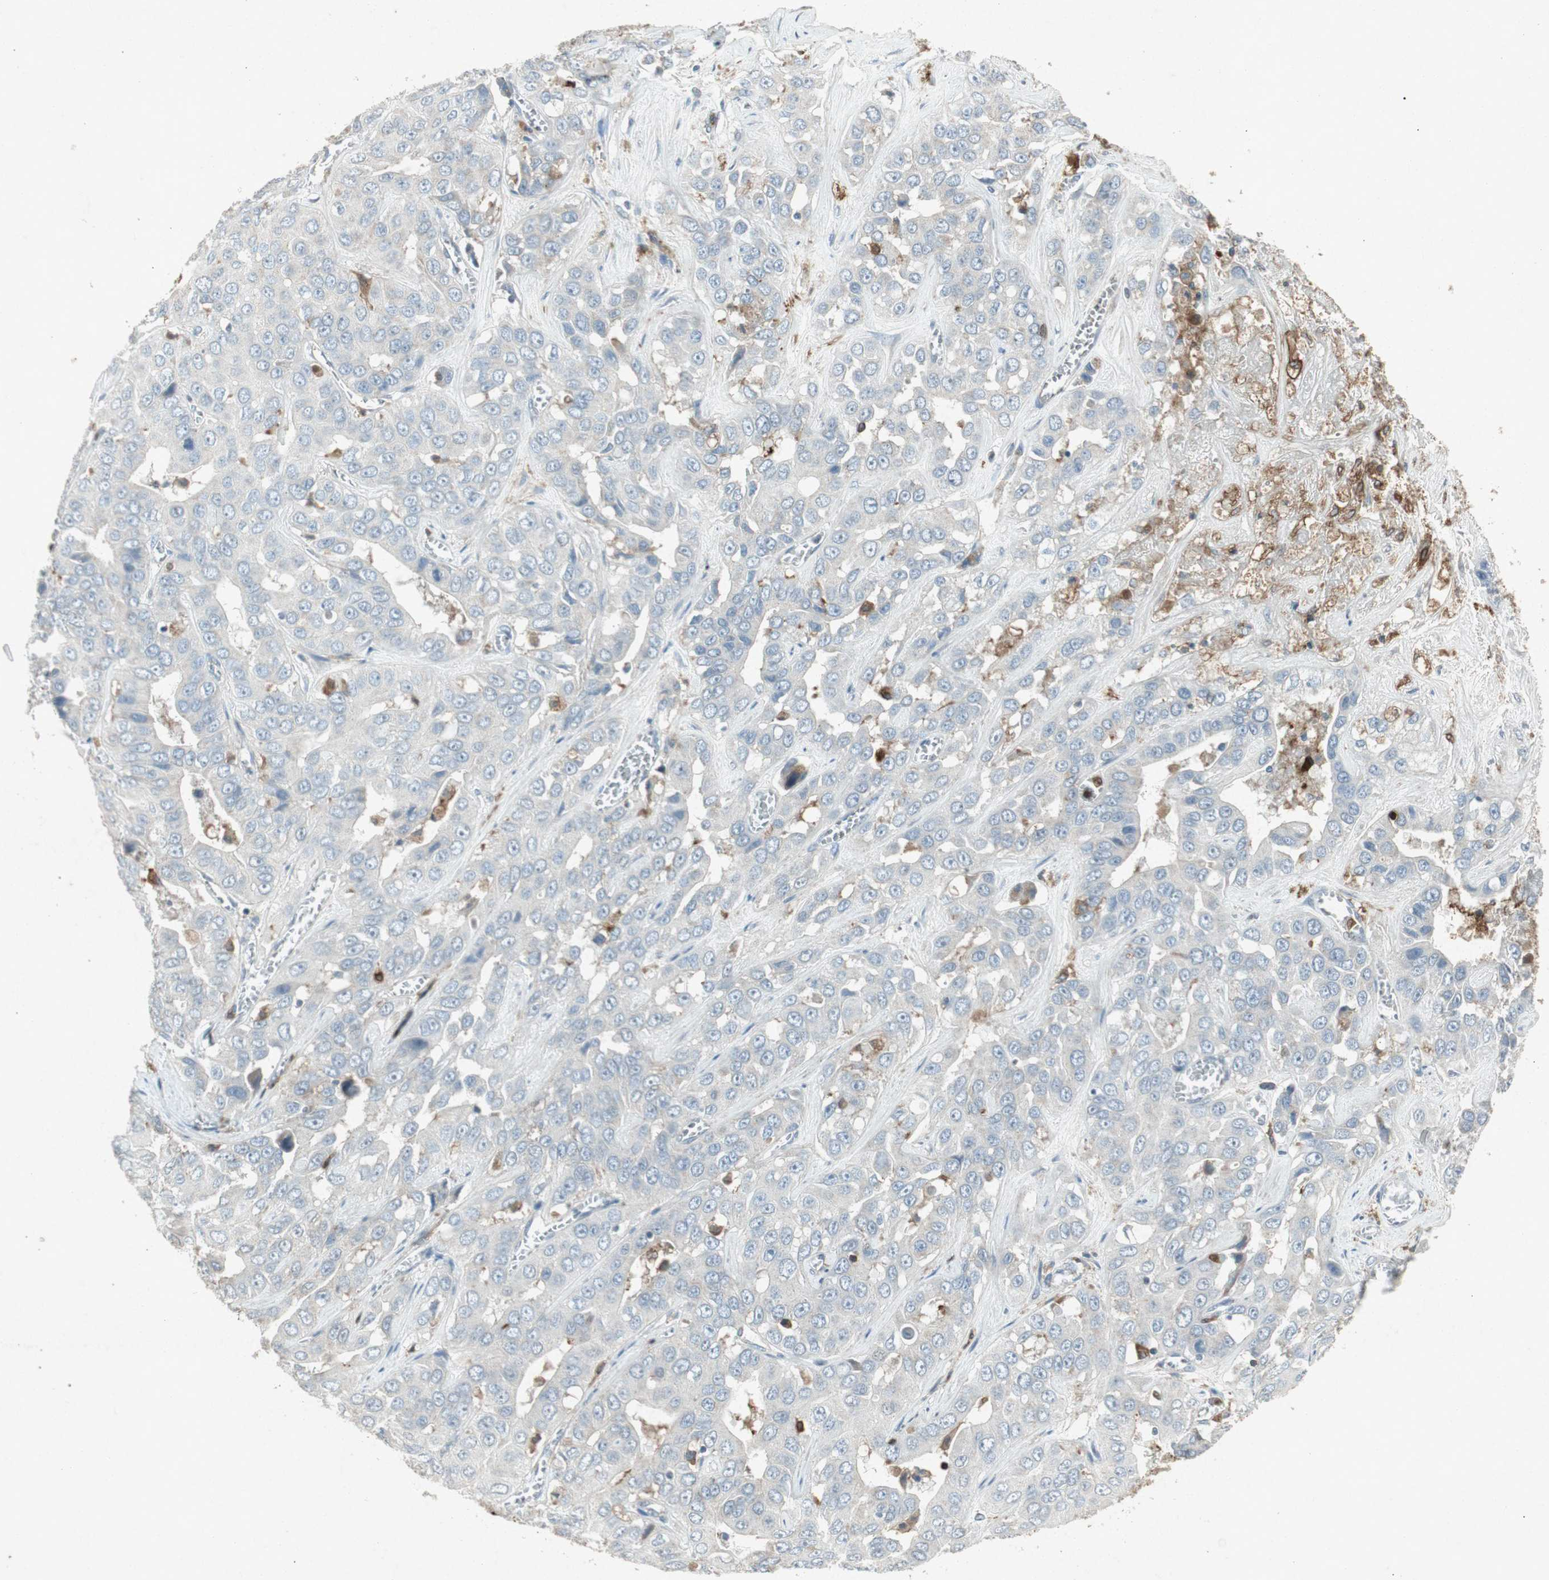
{"staining": {"intensity": "weak", "quantity": "25%-75%", "location": "cytoplasmic/membranous"}, "tissue": "liver cancer", "cell_type": "Tumor cells", "image_type": "cancer", "snomed": [{"axis": "morphology", "description": "Cholangiocarcinoma"}, {"axis": "topography", "description": "Liver"}], "caption": "About 25%-75% of tumor cells in human liver cancer (cholangiocarcinoma) display weak cytoplasmic/membranous protein positivity as visualized by brown immunohistochemical staining.", "gene": "TYROBP", "patient": {"sex": "female", "age": 52}}